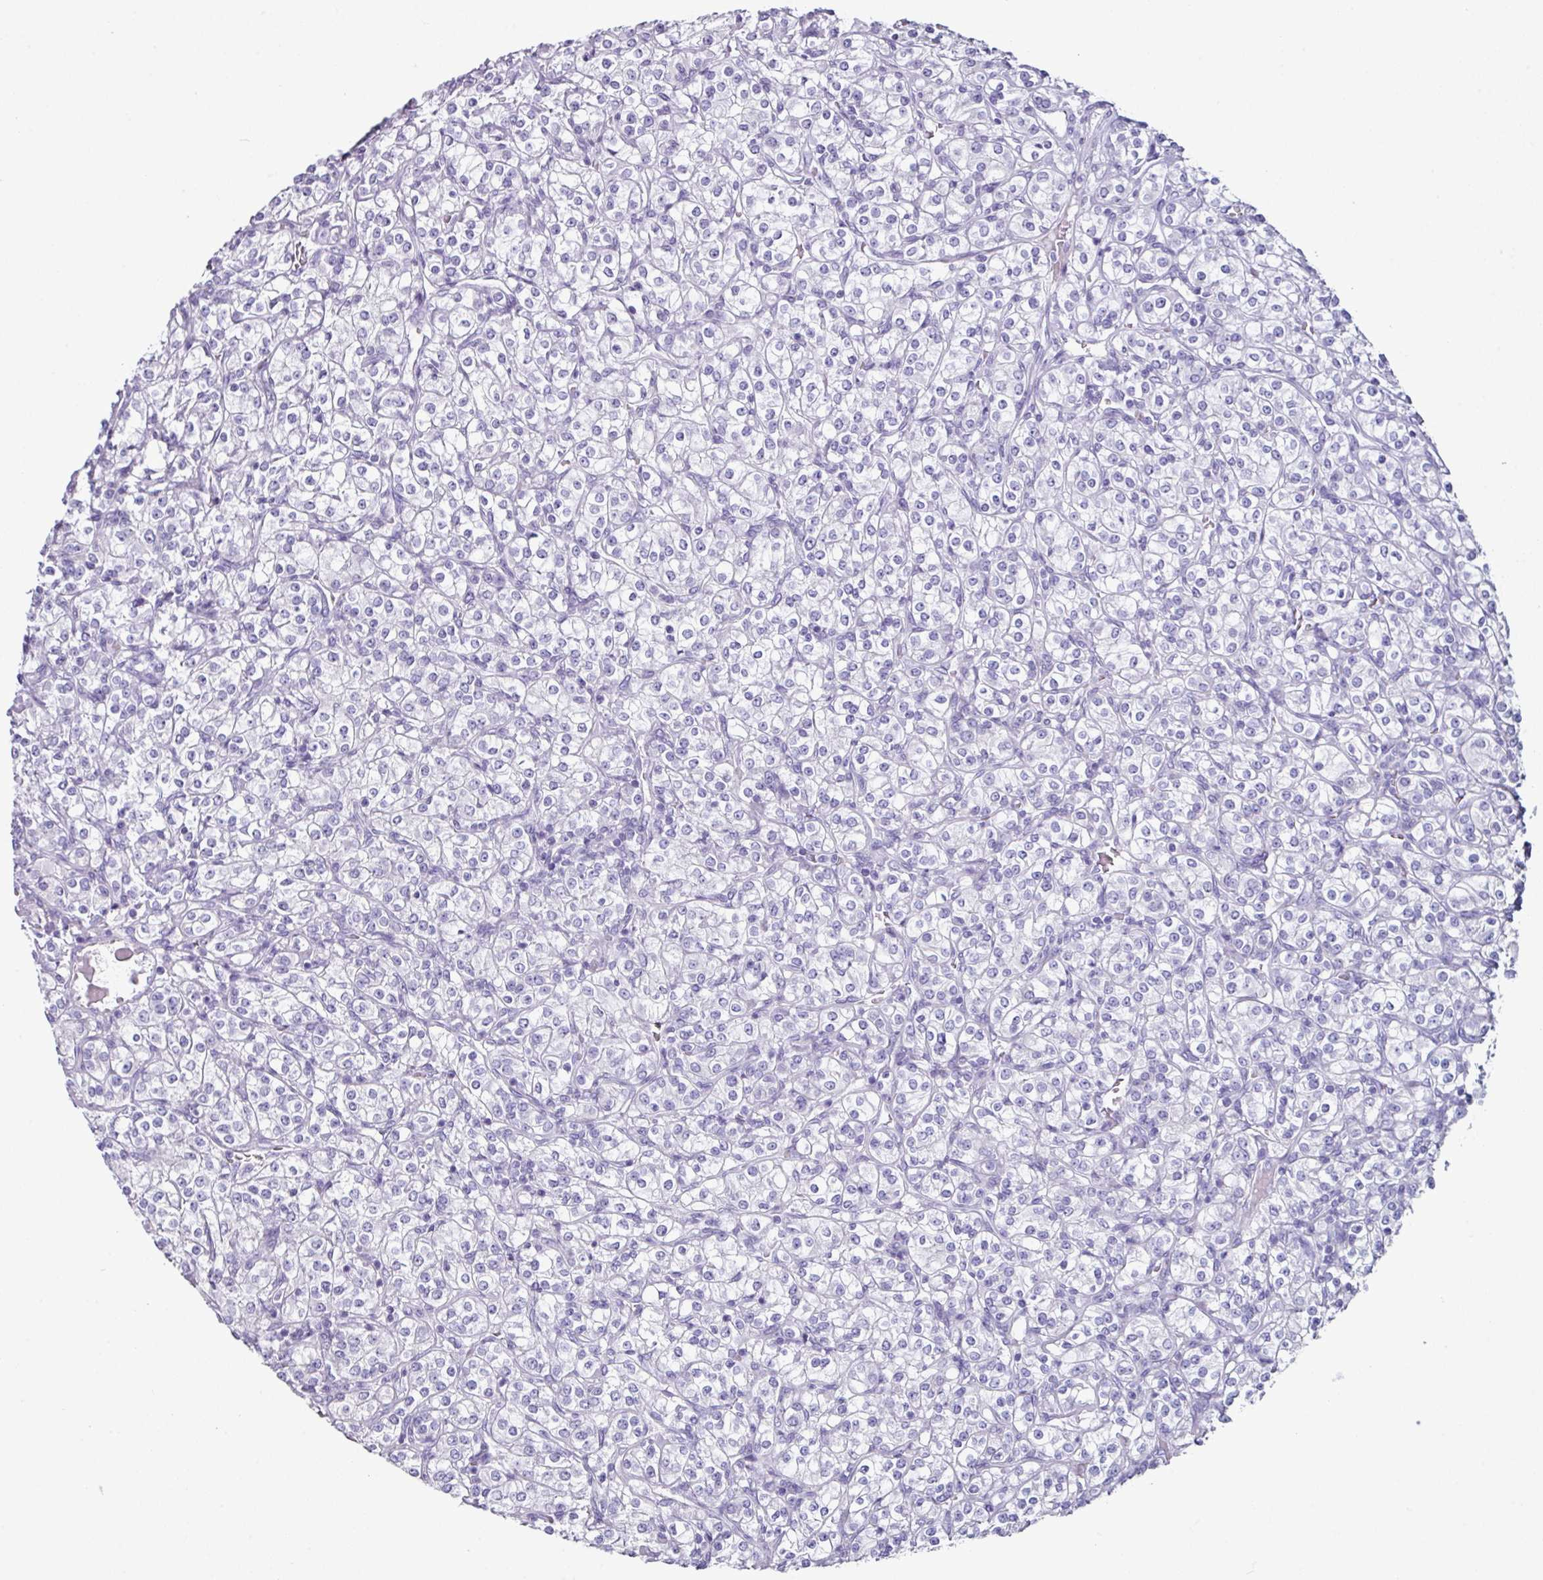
{"staining": {"intensity": "negative", "quantity": "none", "location": "none"}, "tissue": "renal cancer", "cell_type": "Tumor cells", "image_type": "cancer", "snomed": [{"axis": "morphology", "description": "Adenocarcinoma, NOS"}, {"axis": "topography", "description": "Kidney"}], "caption": "A high-resolution histopathology image shows IHC staining of renal adenocarcinoma, which reveals no significant expression in tumor cells. (DAB (3,3'-diaminobenzidine) immunohistochemistry (IHC), high magnification).", "gene": "GLP2R", "patient": {"sex": "male", "age": 77}}